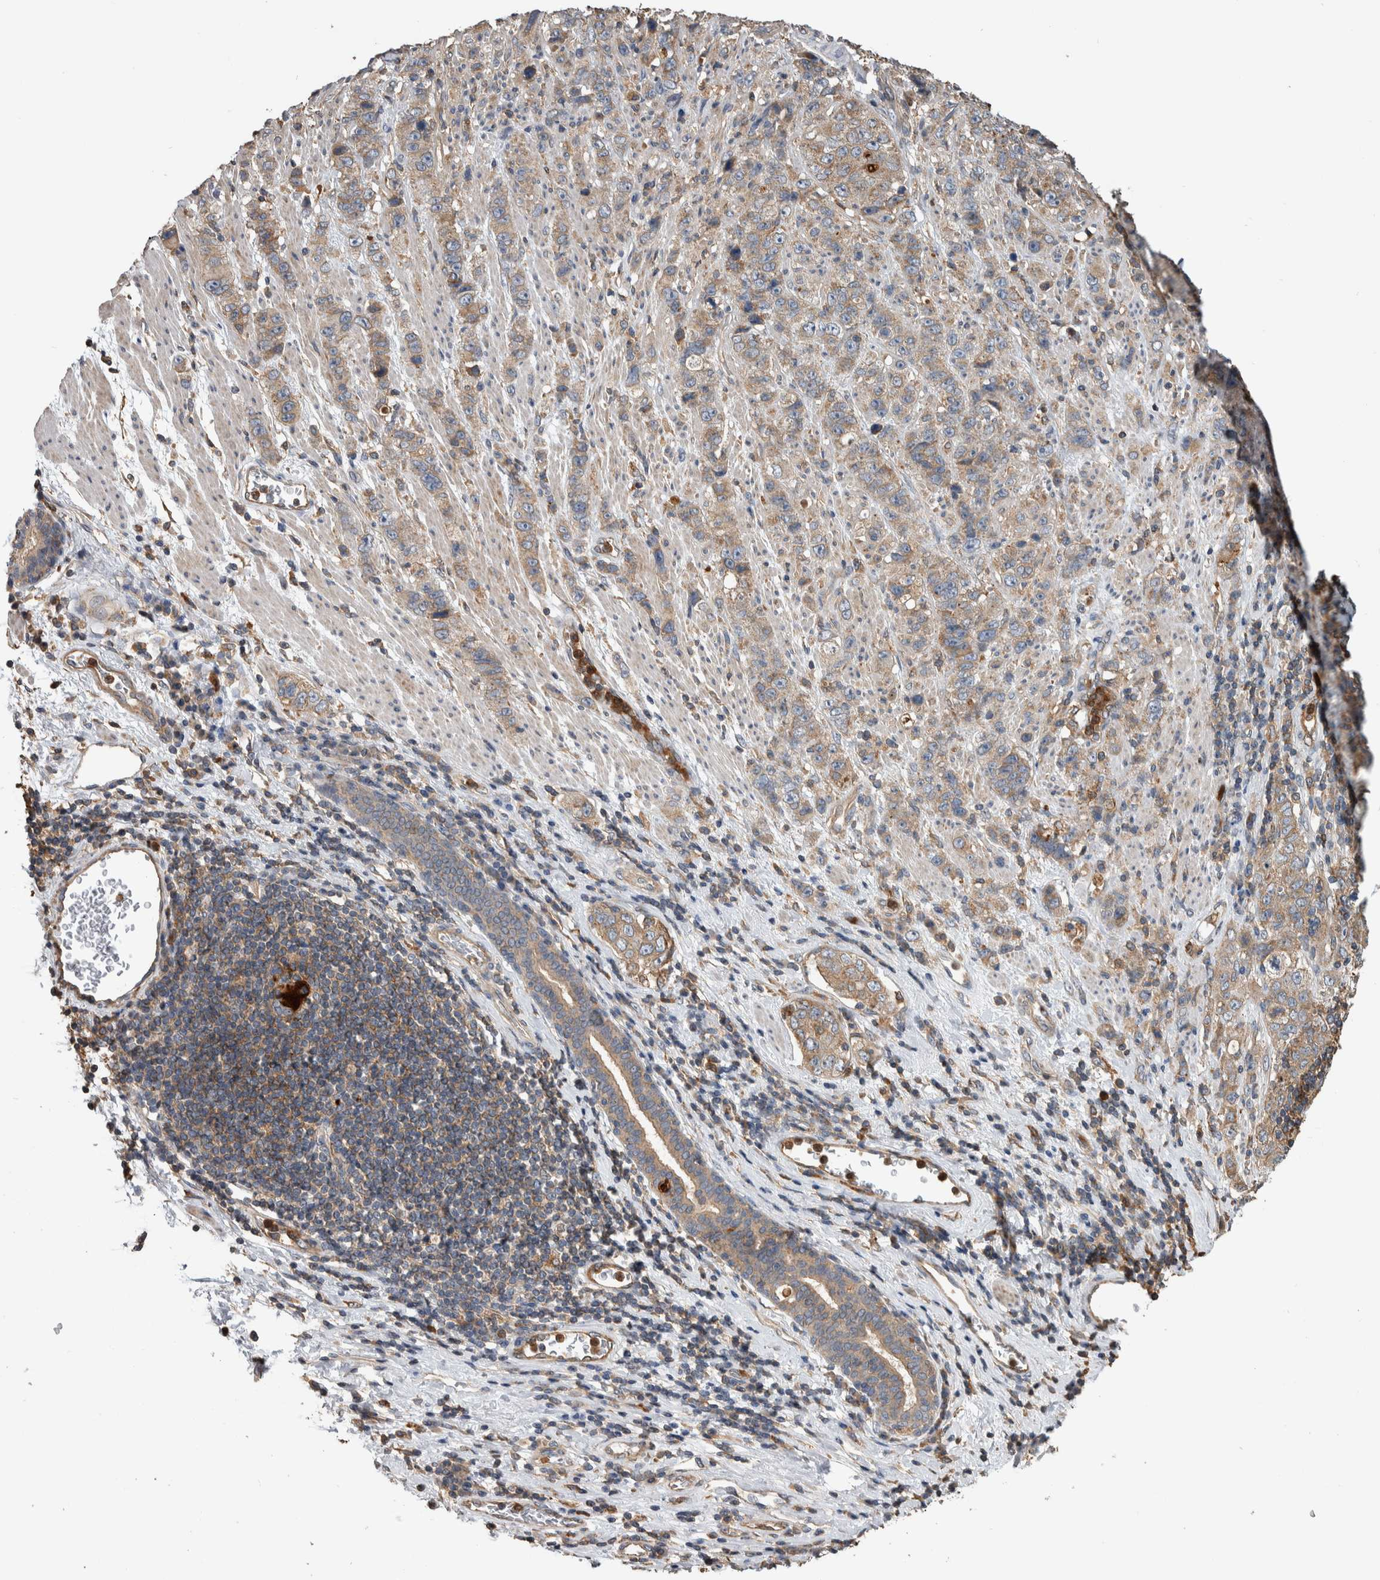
{"staining": {"intensity": "moderate", "quantity": ">75%", "location": "cytoplasmic/membranous"}, "tissue": "stomach cancer", "cell_type": "Tumor cells", "image_type": "cancer", "snomed": [{"axis": "morphology", "description": "Adenocarcinoma, NOS"}, {"axis": "topography", "description": "Stomach"}], "caption": "The photomicrograph reveals immunohistochemical staining of adenocarcinoma (stomach). There is moderate cytoplasmic/membranous positivity is appreciated in approximately >75% of tumor cells. (DAB (3,3'-diaminobenzidine) IHC, brown staining for protein, blue staining for nuclei).", "gene": "SDCBP", "patient": {"sex": "male", "age": 48}}